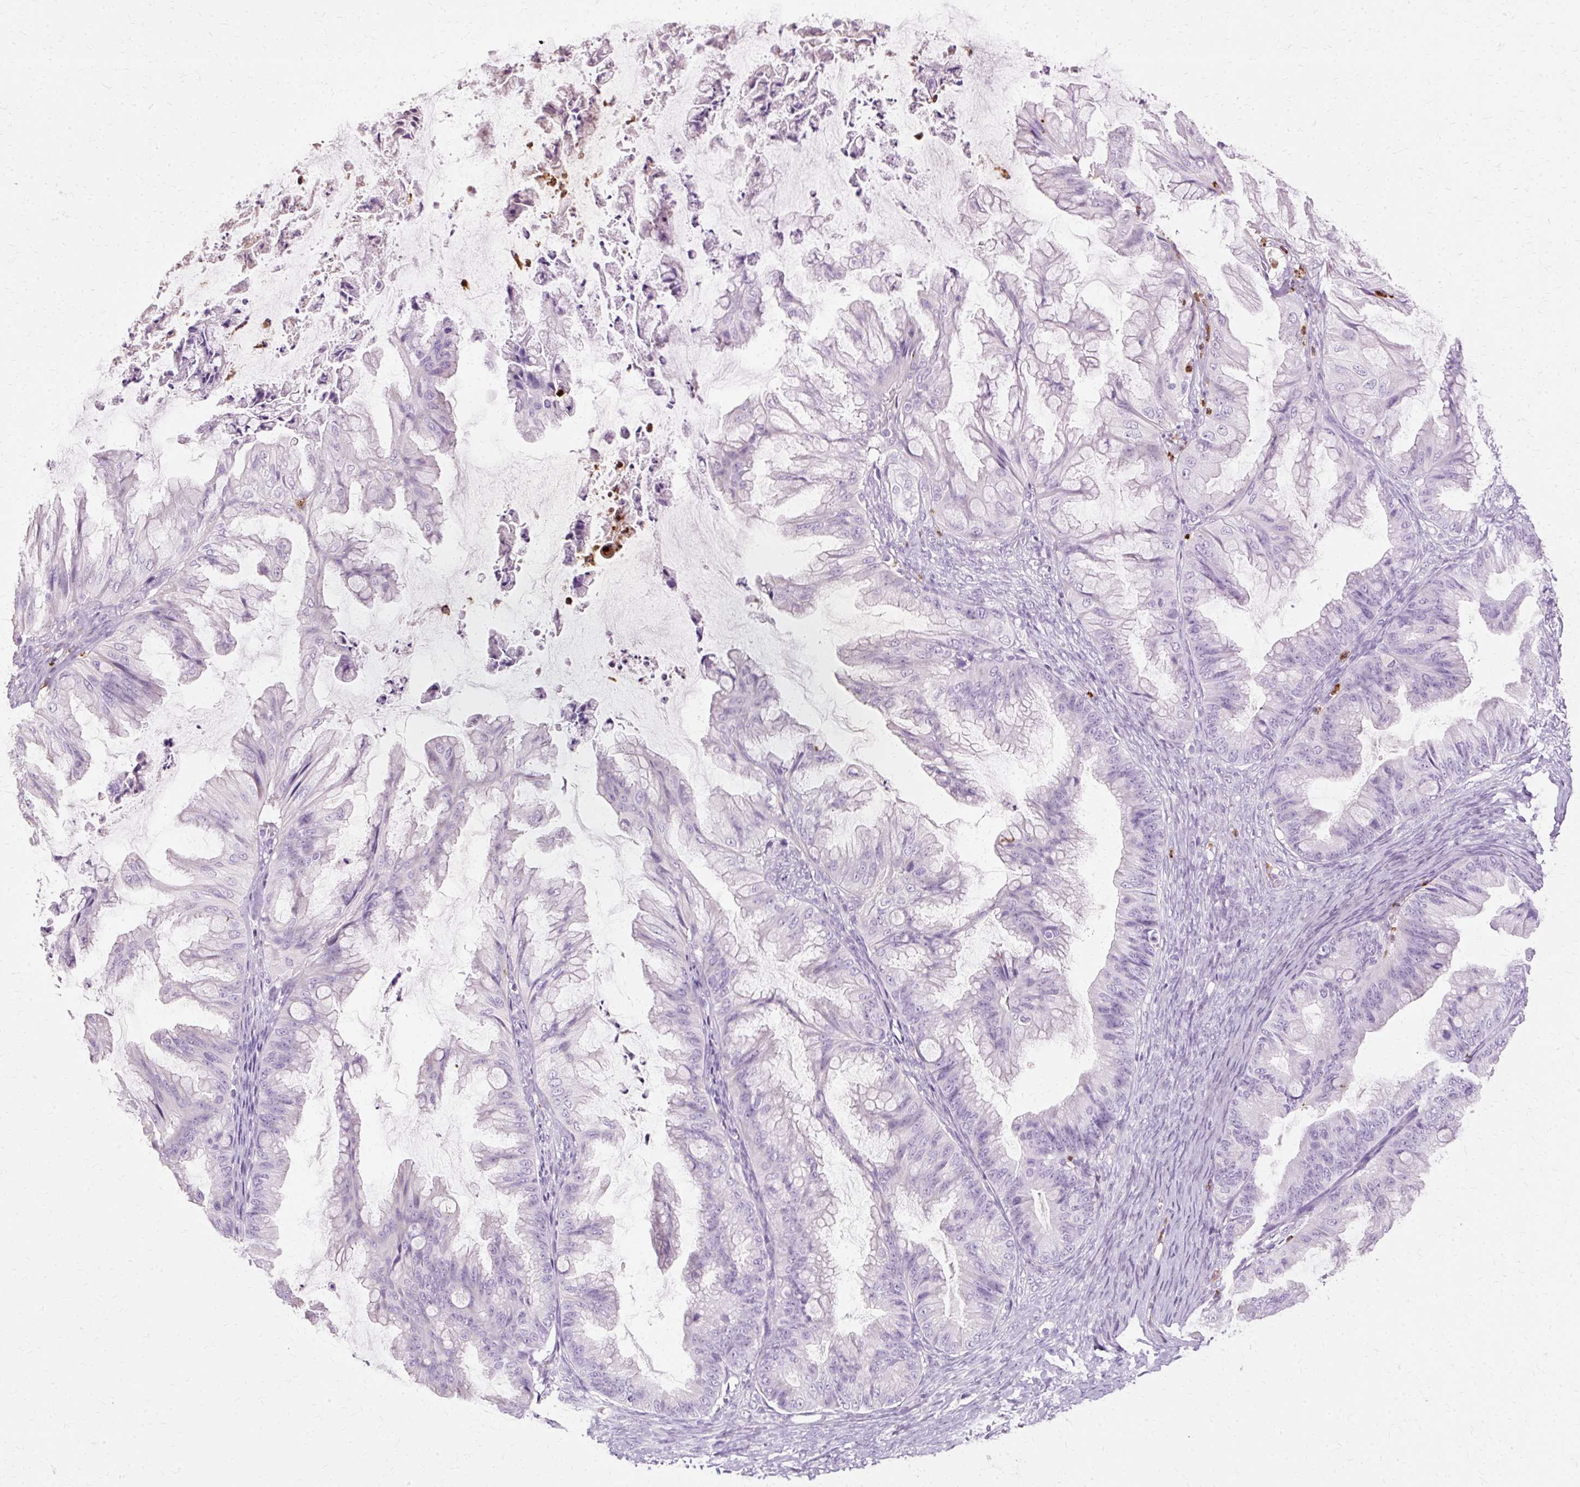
{"staining": {"intensity": "negative", "quantity": "none", "location": "none"}, "tissue": "ovarian cancer", "cell_type": "Tumor cells", "image_type": "cancer", "snomed": [{"axis": "morphology", "description": "Cystadenocarcinoma, mucinous, NOS"}, {"axis": "topography", "description": "Ovary"}], "caption": "The image demonstrates no staining of tumor cells in ovarian cancer (mucinous cystadenocarcinoma).", "gene": "DEFA1", "patient": {"sex": "female", "age": 35}}